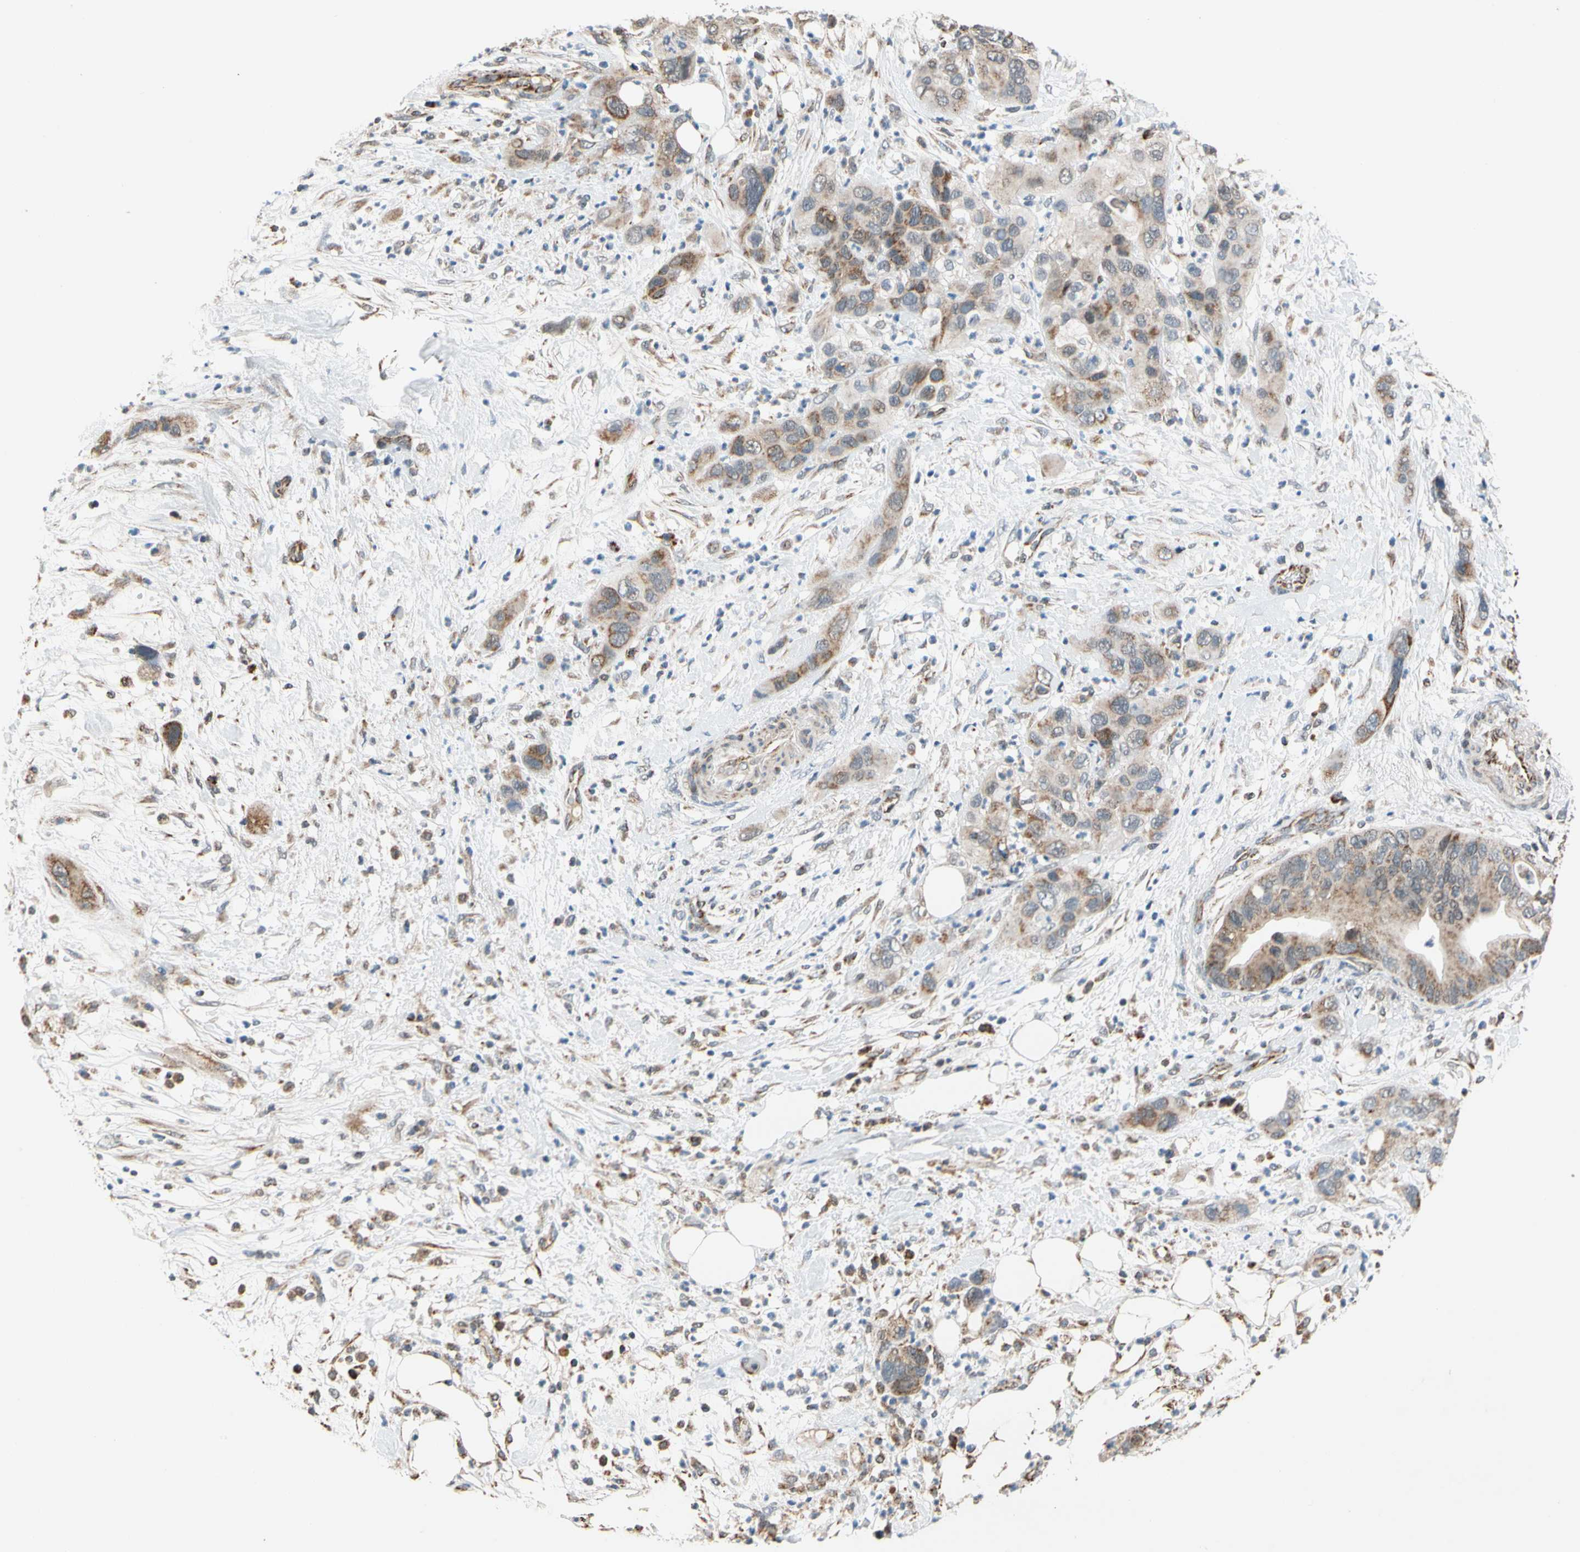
{"staining": {"intensity": "weak", "quantity": ">75%", "location": "cytoplasmic/membranous"}, "tissue": "pancreatic cancer", "cell_type": "Tumor cells", "image_type": "cancer", "snomed": [{"axis": "morphology", "description": "Adenocarcinoma, NOS"}, {"axis": "topography", "description": "Pancreas"}], "caption": "A photomicrograph of human adenocarcinoma (pancreatic) stained for a protein displays weak cytoplasmic/membranous brown staining in tumor cells.", "gene": "KHDC4", "patient": {"sex": "female", "age": 71}}